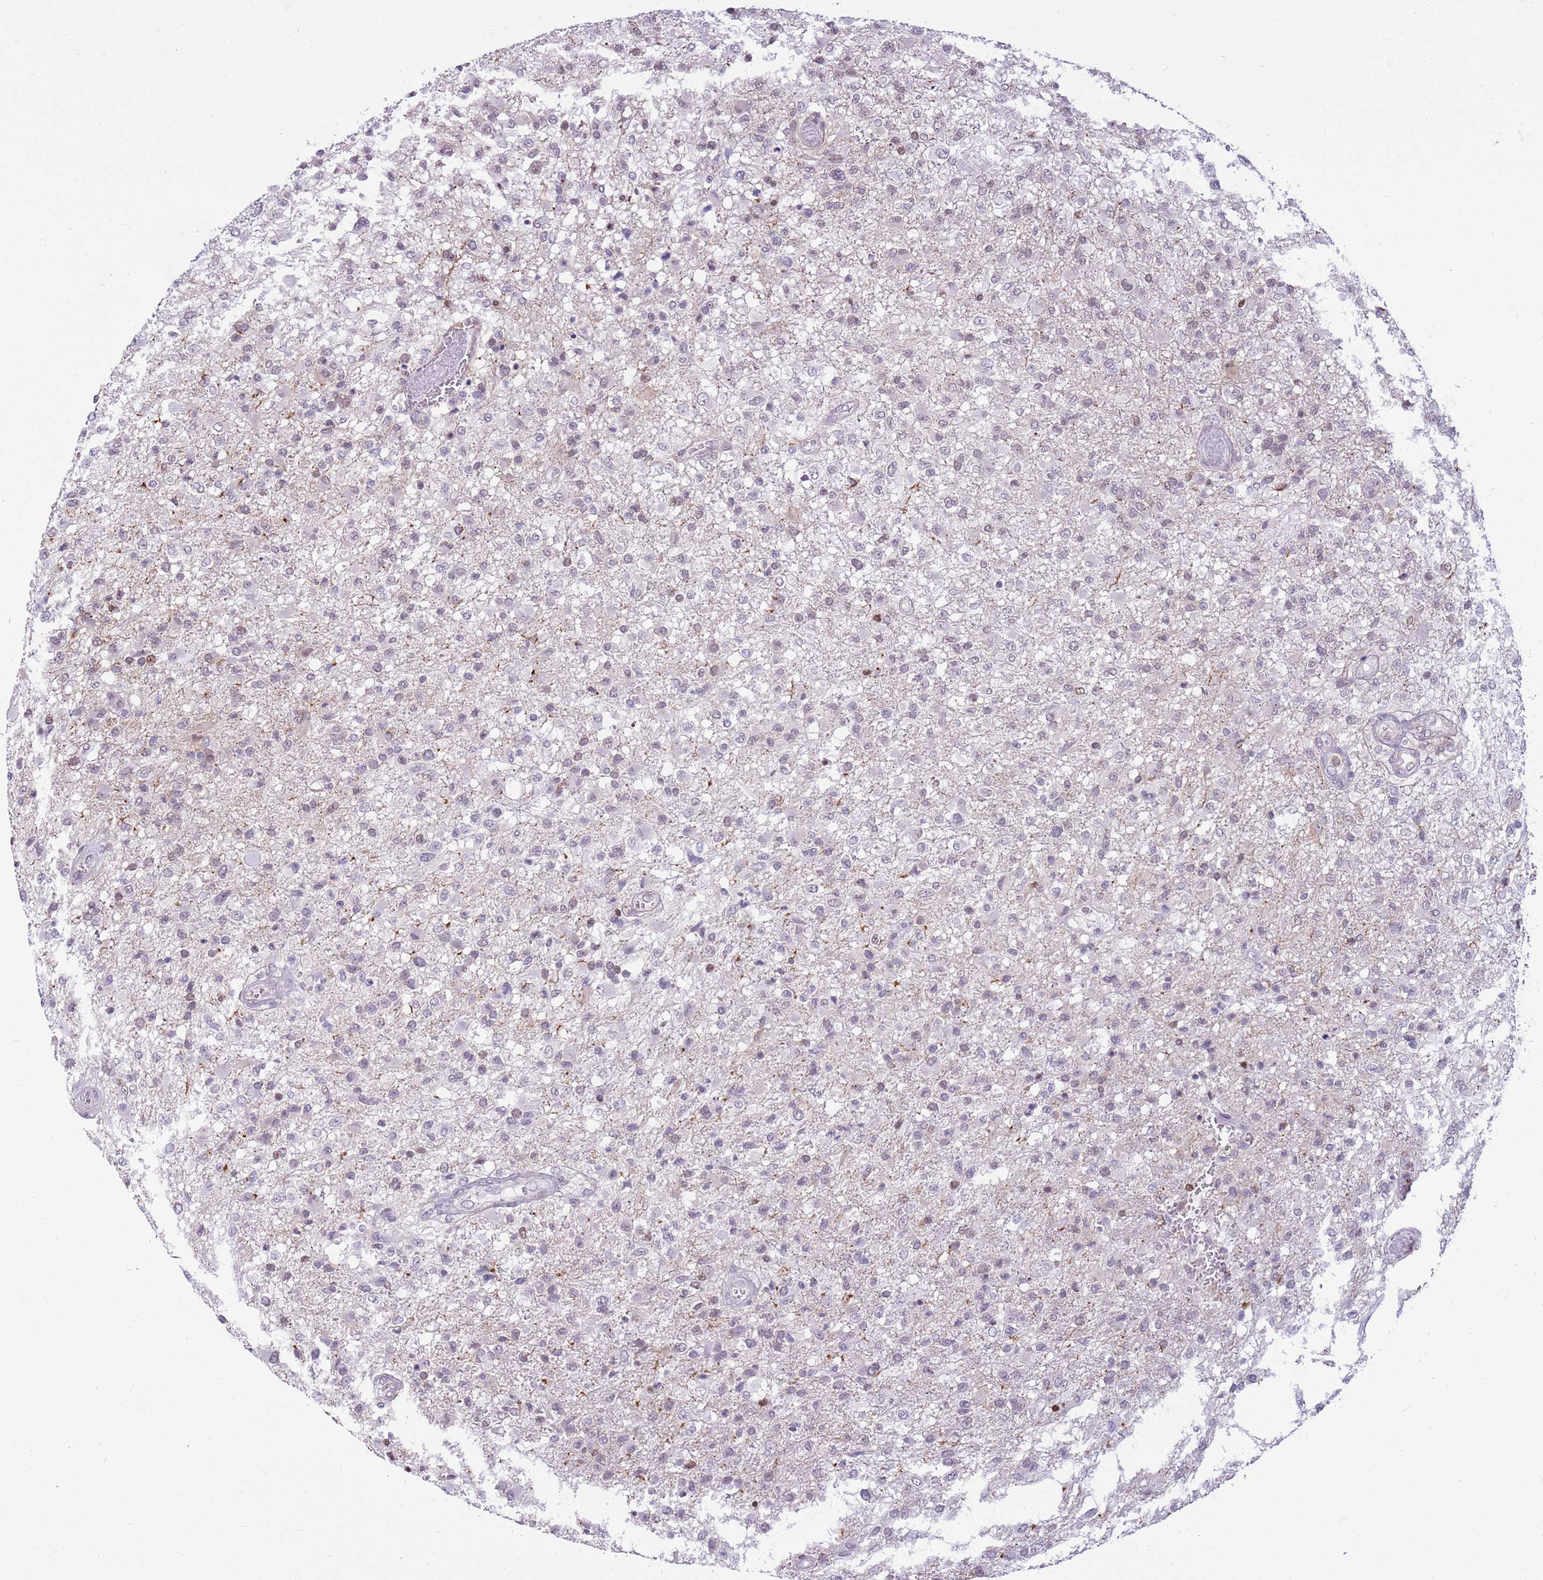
{"staining": {"intensity": "negative", "quantity": "none", "location": "none"}, "tissue": "glioma", "cell_type": "Tumor cells", "image_type": "cancer", "snomed": [{"axis": "morphology", "description": "Glioma, malignant, High grade"}, {"axis": "topography", "description": "Brain"}], "caption": "Tumor cells are negative for brown protein staining in malignant glioma (high-grade).", "gene": "DHX32", "patient": {"sex": "female", "age": 74}}